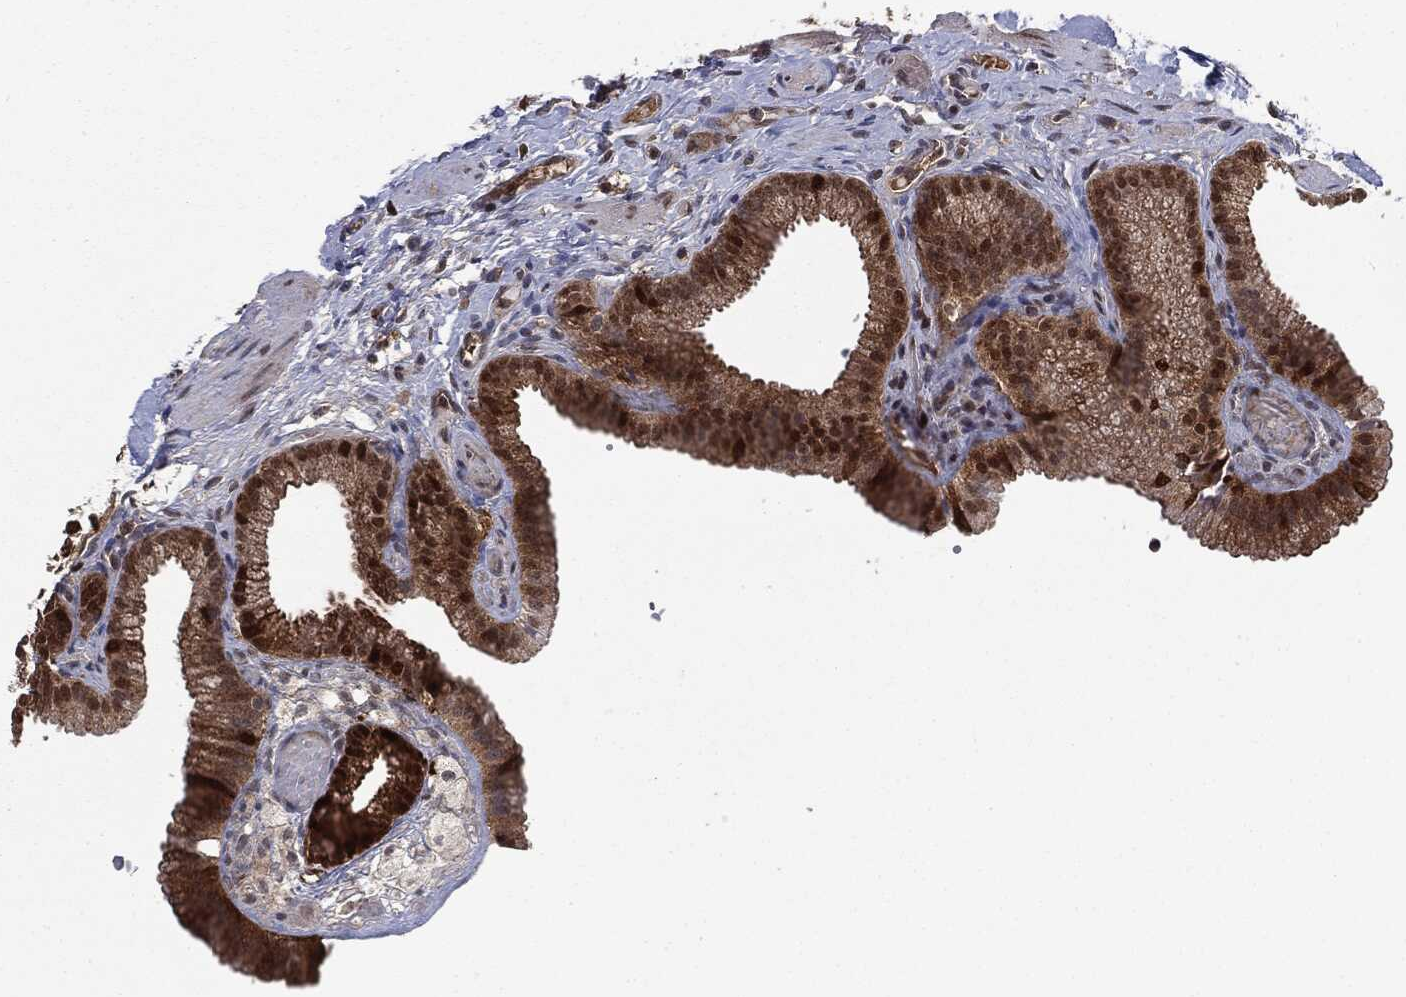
{"staining": {"intensity": "moderate", "quantity": ">75%", "location": "cytoplasmic/membranous,nuclear"}, "tissue": "gallbladder", "cell_type": "Glandular cells", "image_type": "normal", "snomed": [{"axis": "morphology", "description": "Normal tissue, NOS"}, {"axis": "topography", "description": "Gallbladder"}, {"axis": "topography", "description": "Peripheral nerve tissue"}], "caption": "Immunohistochemical staining of benign gallbladder displays medium levels of moderate cytoplasmic/membranous,nuclear expression in about >75% of glandular cells. Nuclei are stained in blue.", "gene": "GPI", "patient": {"sex": "female", "age": 45}}